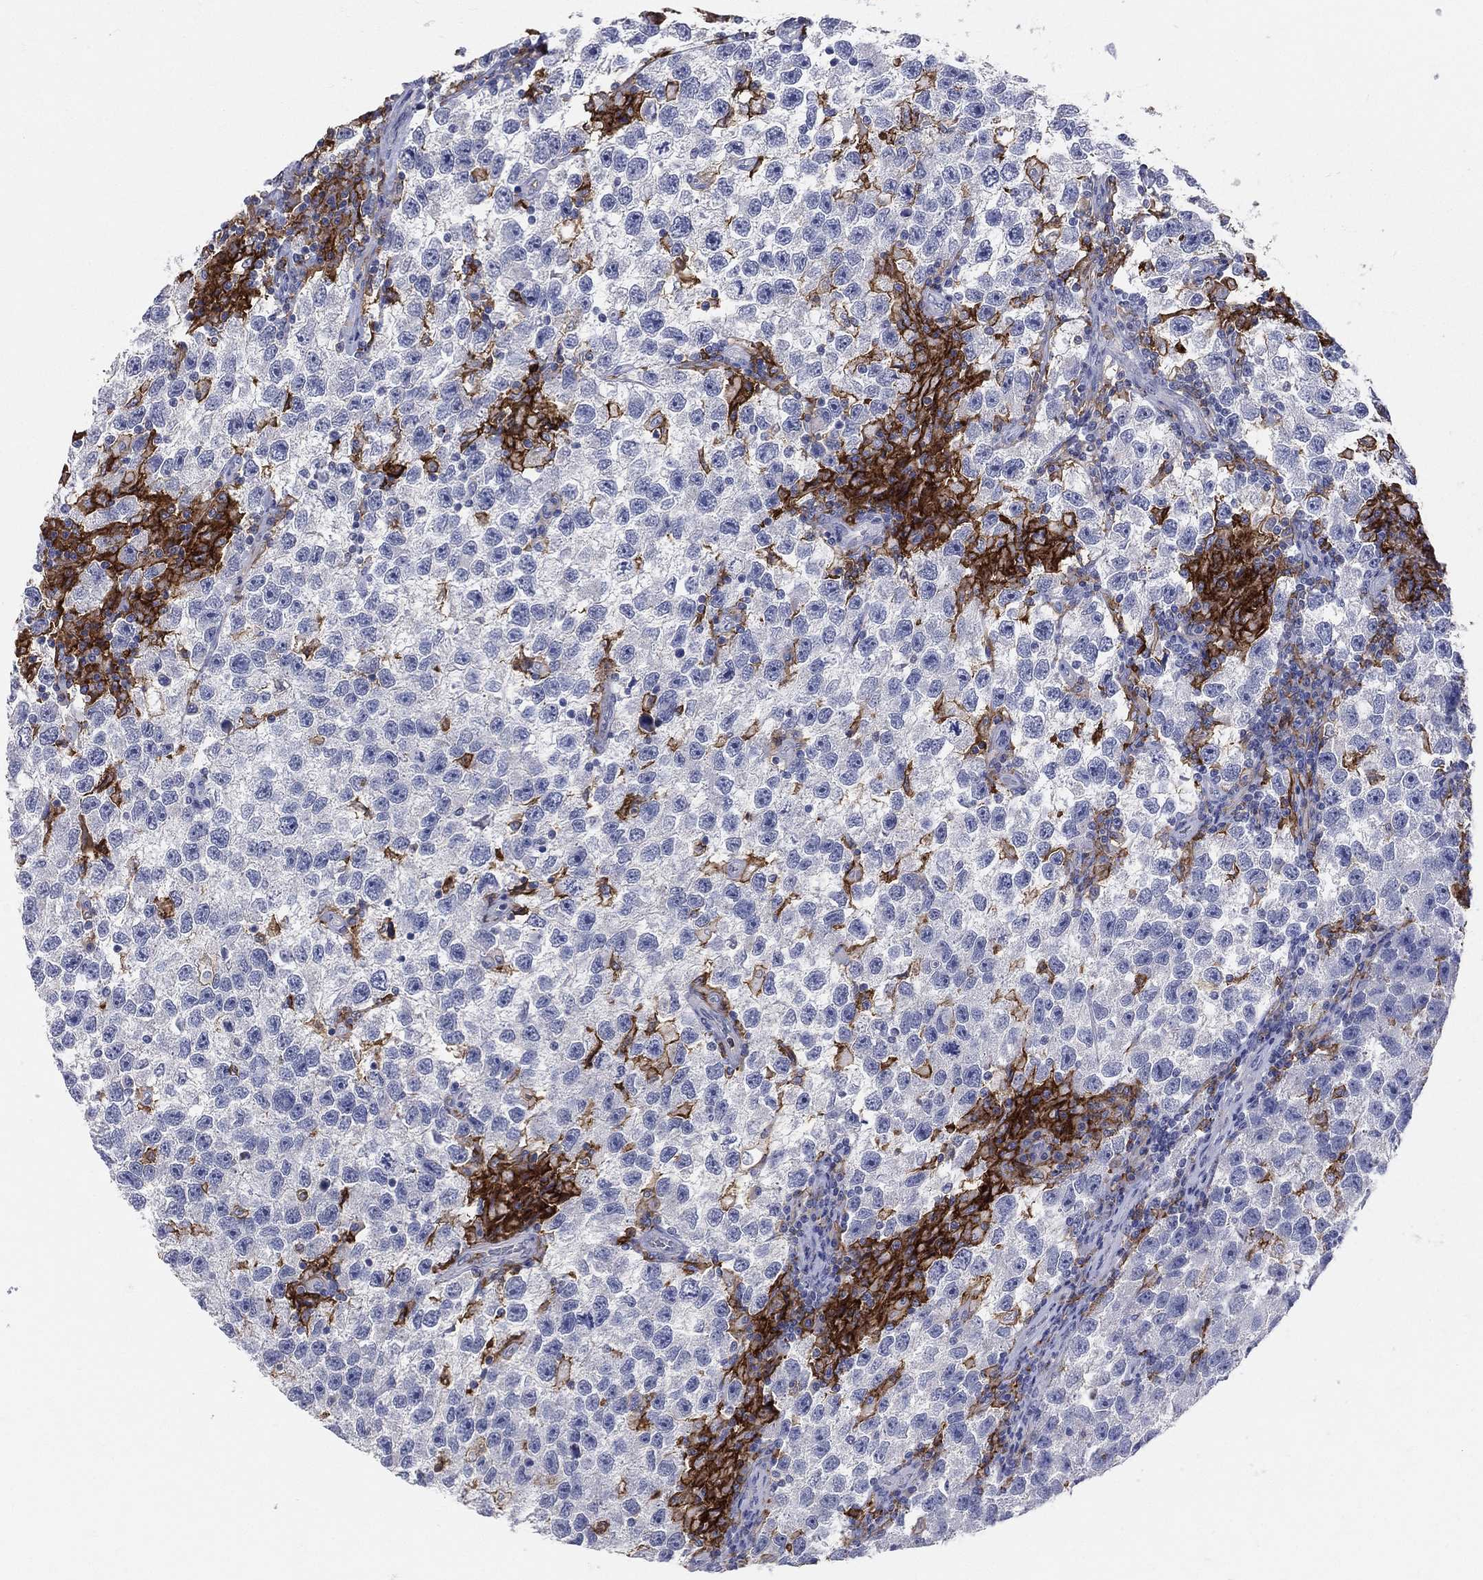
{"staining": {"intensity": "negative", "quantity": "none", "location": "none"}, "tissue": "testis cancer", "cell_type": "Tumor cells", "image_type": "cancer", "snomed": [{"axis": "morphology", "description": "Seminoma, NOS"}, {"axis": "topography", "description": "Testis"}], "caption": "Immunohistochemistry of testis cancer reveals no expression in tumor cells.", "gene": "CD33", "patient": {"sex": "male", "age": 26}}